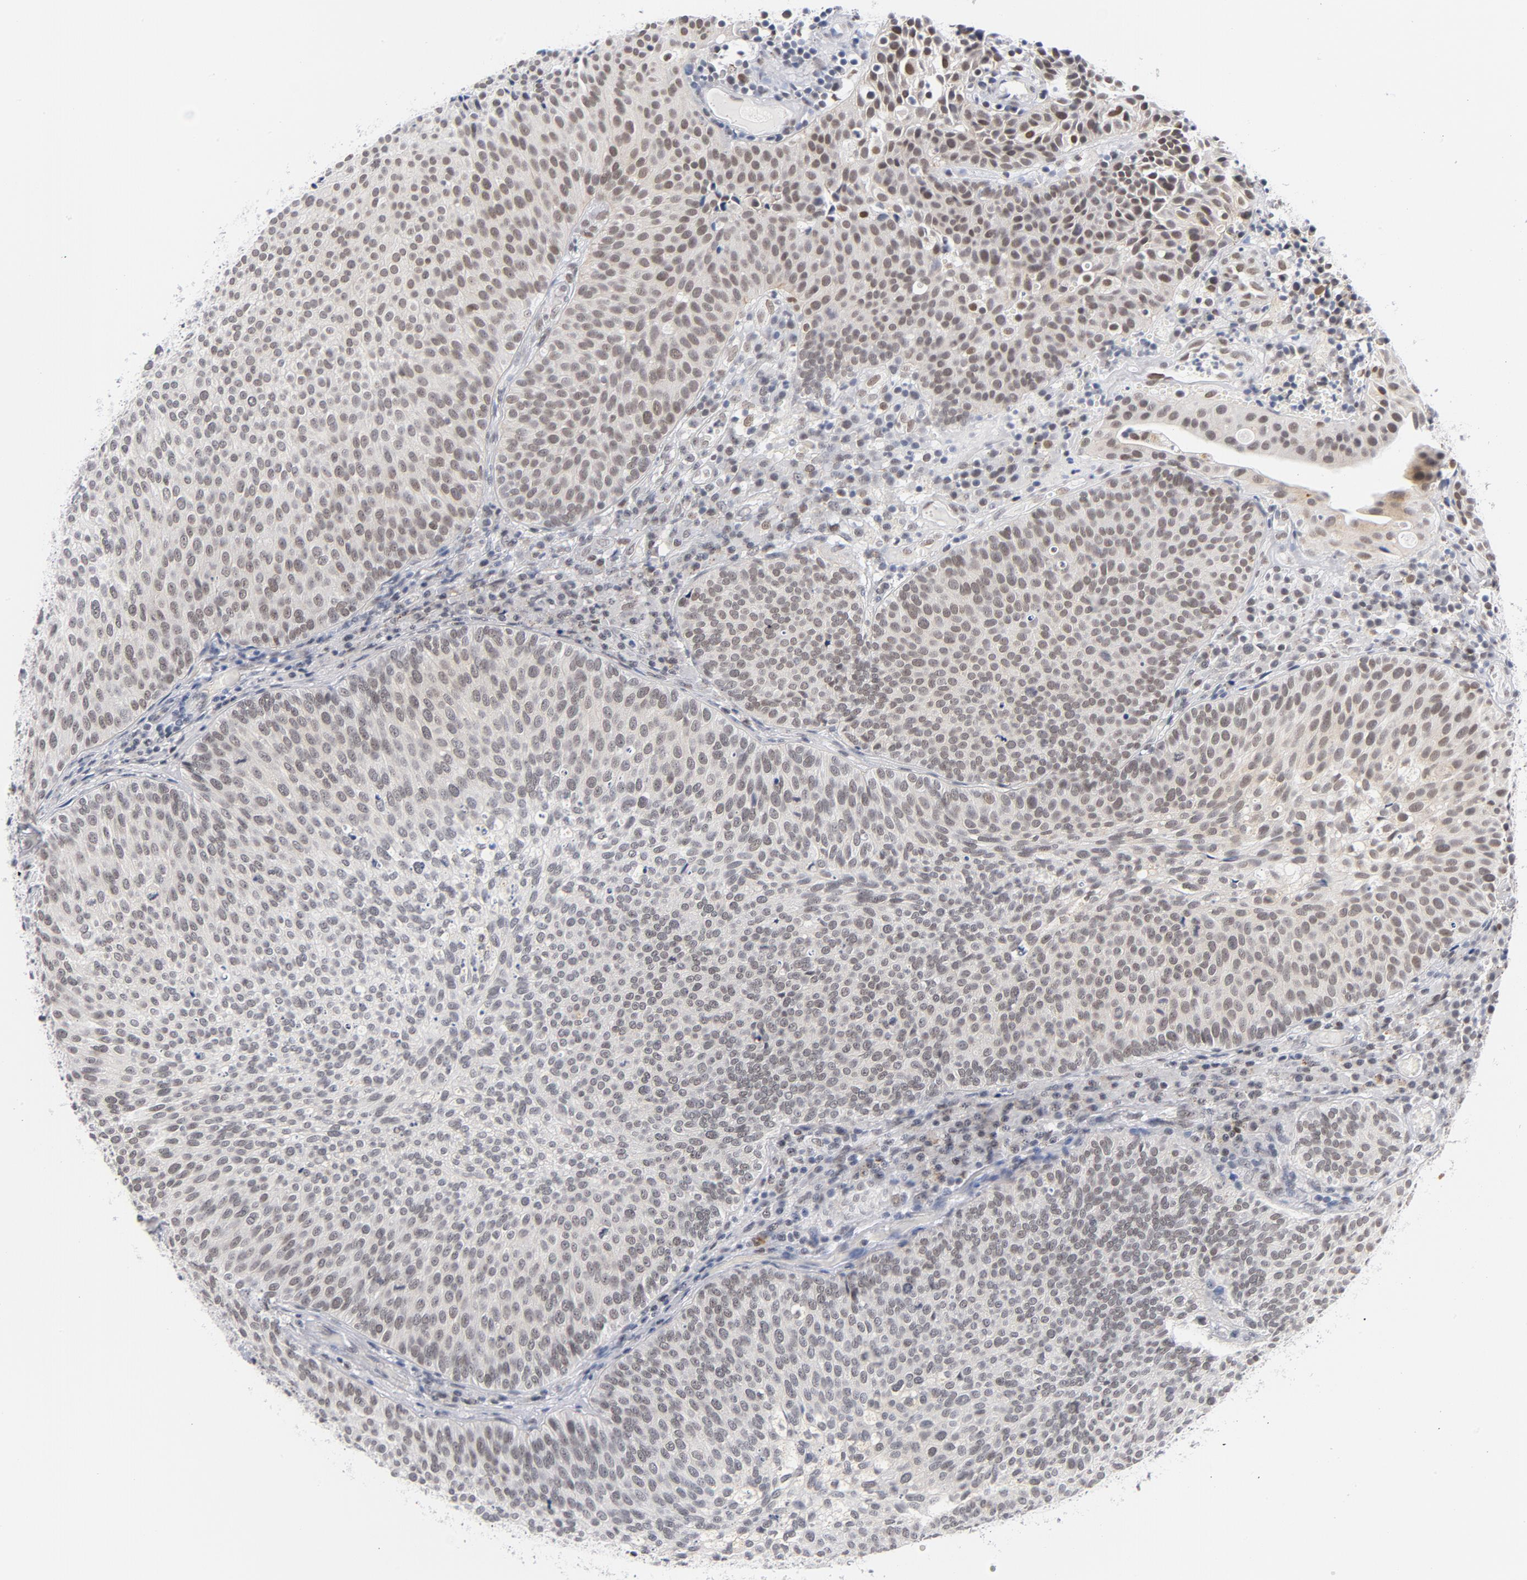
{"staining": {"intensity": "moderate", "quantity": ">75%", "location": "nuclear"}, "tissue": "urothelial cancer", "cell_type": "Tumor cells", "image_type": "cancer", "snomed": [{"axis": "morphology", "description": "Urothelial carcinoma, Low grade"}, {"axis": "topography", "description": "Urinary bladder"}], "caption": "Moderate nuclear expression for a protein is seen in about >75% of tumor cells of low-grade urothelial carcinoma using IHC.", "gene": "BAP1", "patient": {"sex": "male", "age": 85}}